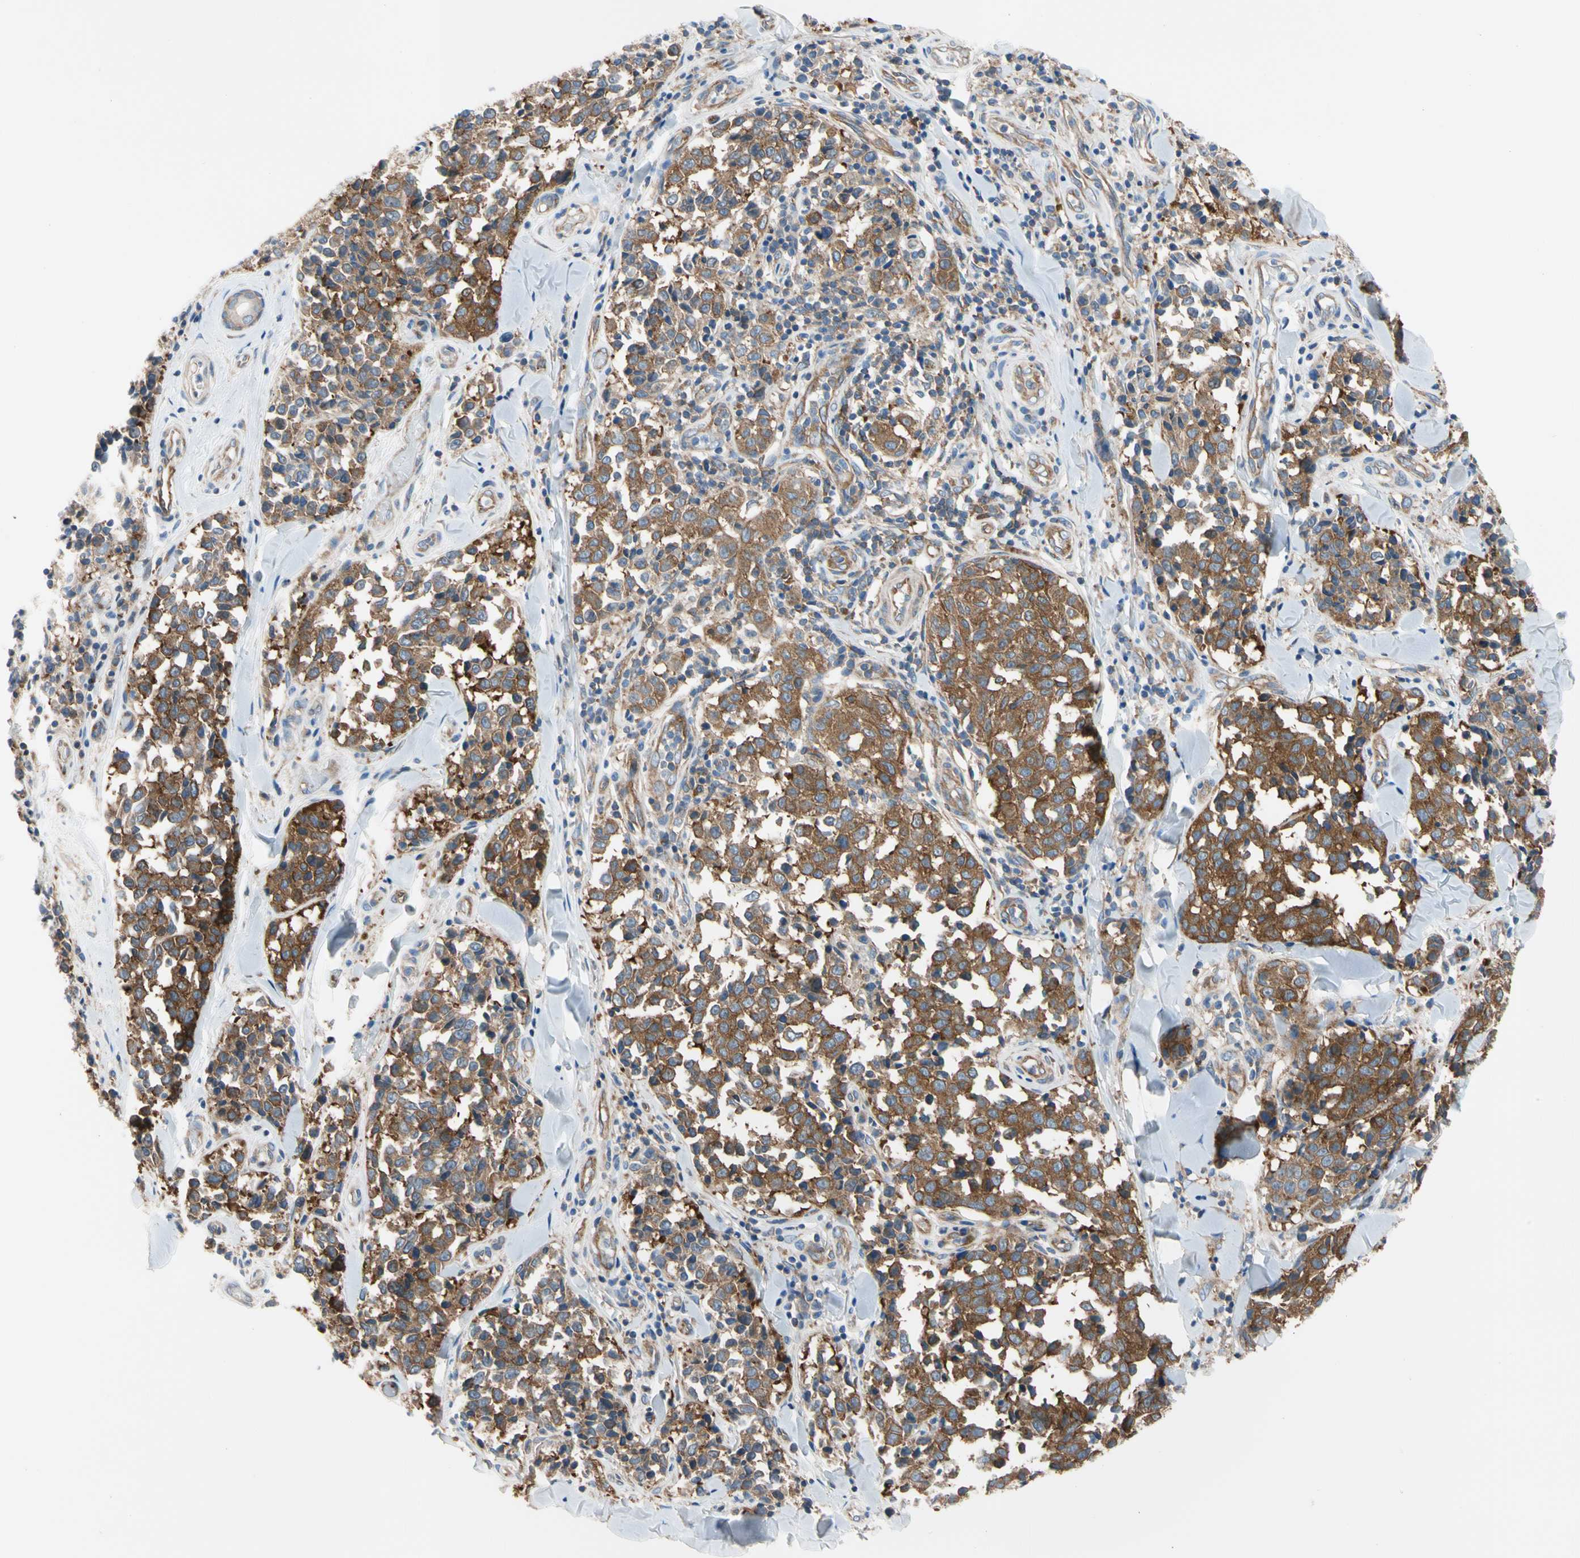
{"staining": {"intensity": "strong", "quantity": ">75%", "location": "cytoplasmic/membranous"}, "tissue": "melanoma", "cell_type": "Tumor cells", "image_type": "cancer", "snomed": [{"axis": "morphology", "description": "Malignant melanoma, NOS"}, {"axis": "topography", "description": "Skin"}], "caption": "Immunohistochemistry (IHC) staining of melanoma, which reveals high levels of strong cytoplasmic/membranous expression in about >75% of tumor cells indicating strong cytoplasmic/membranous protein expression. The staining was performed using DAB (brown) for protein detection and nuclei were counterstained in hematoxylin (blue).", "gene": "GPHN", "patient": {"sex": "female", "age": 64}}